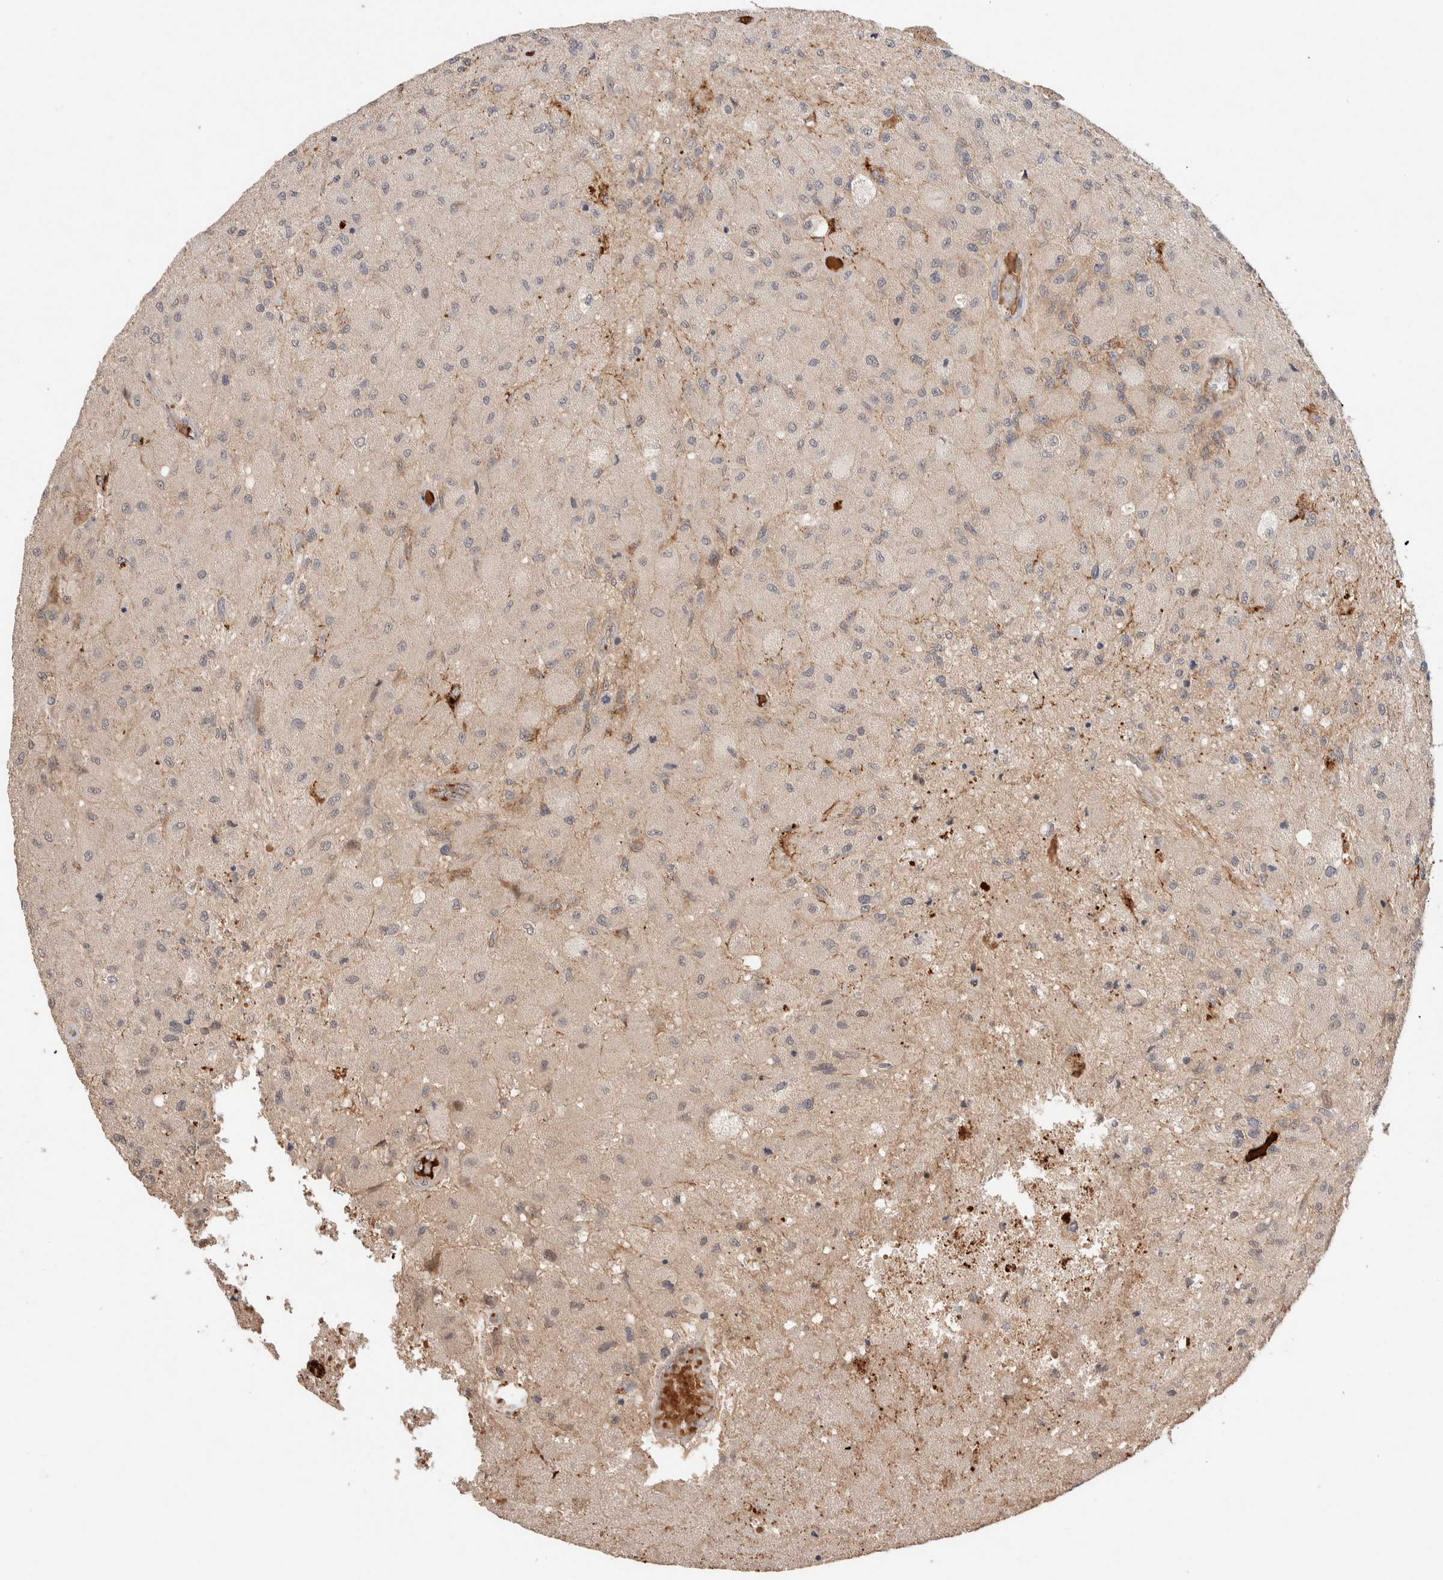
{"staining": {"intensity": "weak", "quantity": "<25%", "location": "cytoplasmic/membranous"}, "tissue": "glioma", "cell_type": "Tumor cells", "image_type": "cancer", "snomed": [{"axis": "morphology", "description": "Normal tissue, NOS"}, {"axis": "morphology", "description": "Glioma, malignant, High grade"}, {"axis": "topography", "description": "Cerebral cortex"}], "caption": "High magnification brightfield microscopy of malignant high-grade glioma stained with DAB (3,3'-diaminobenzidine) (brown) and counterstained with hematoxylin (blue): tumor cells show no significant positivity. (IHC, brightfield microscopy, high magnification).", "gene": "CASK", "patient": {"sex": "male", "age": 77}}